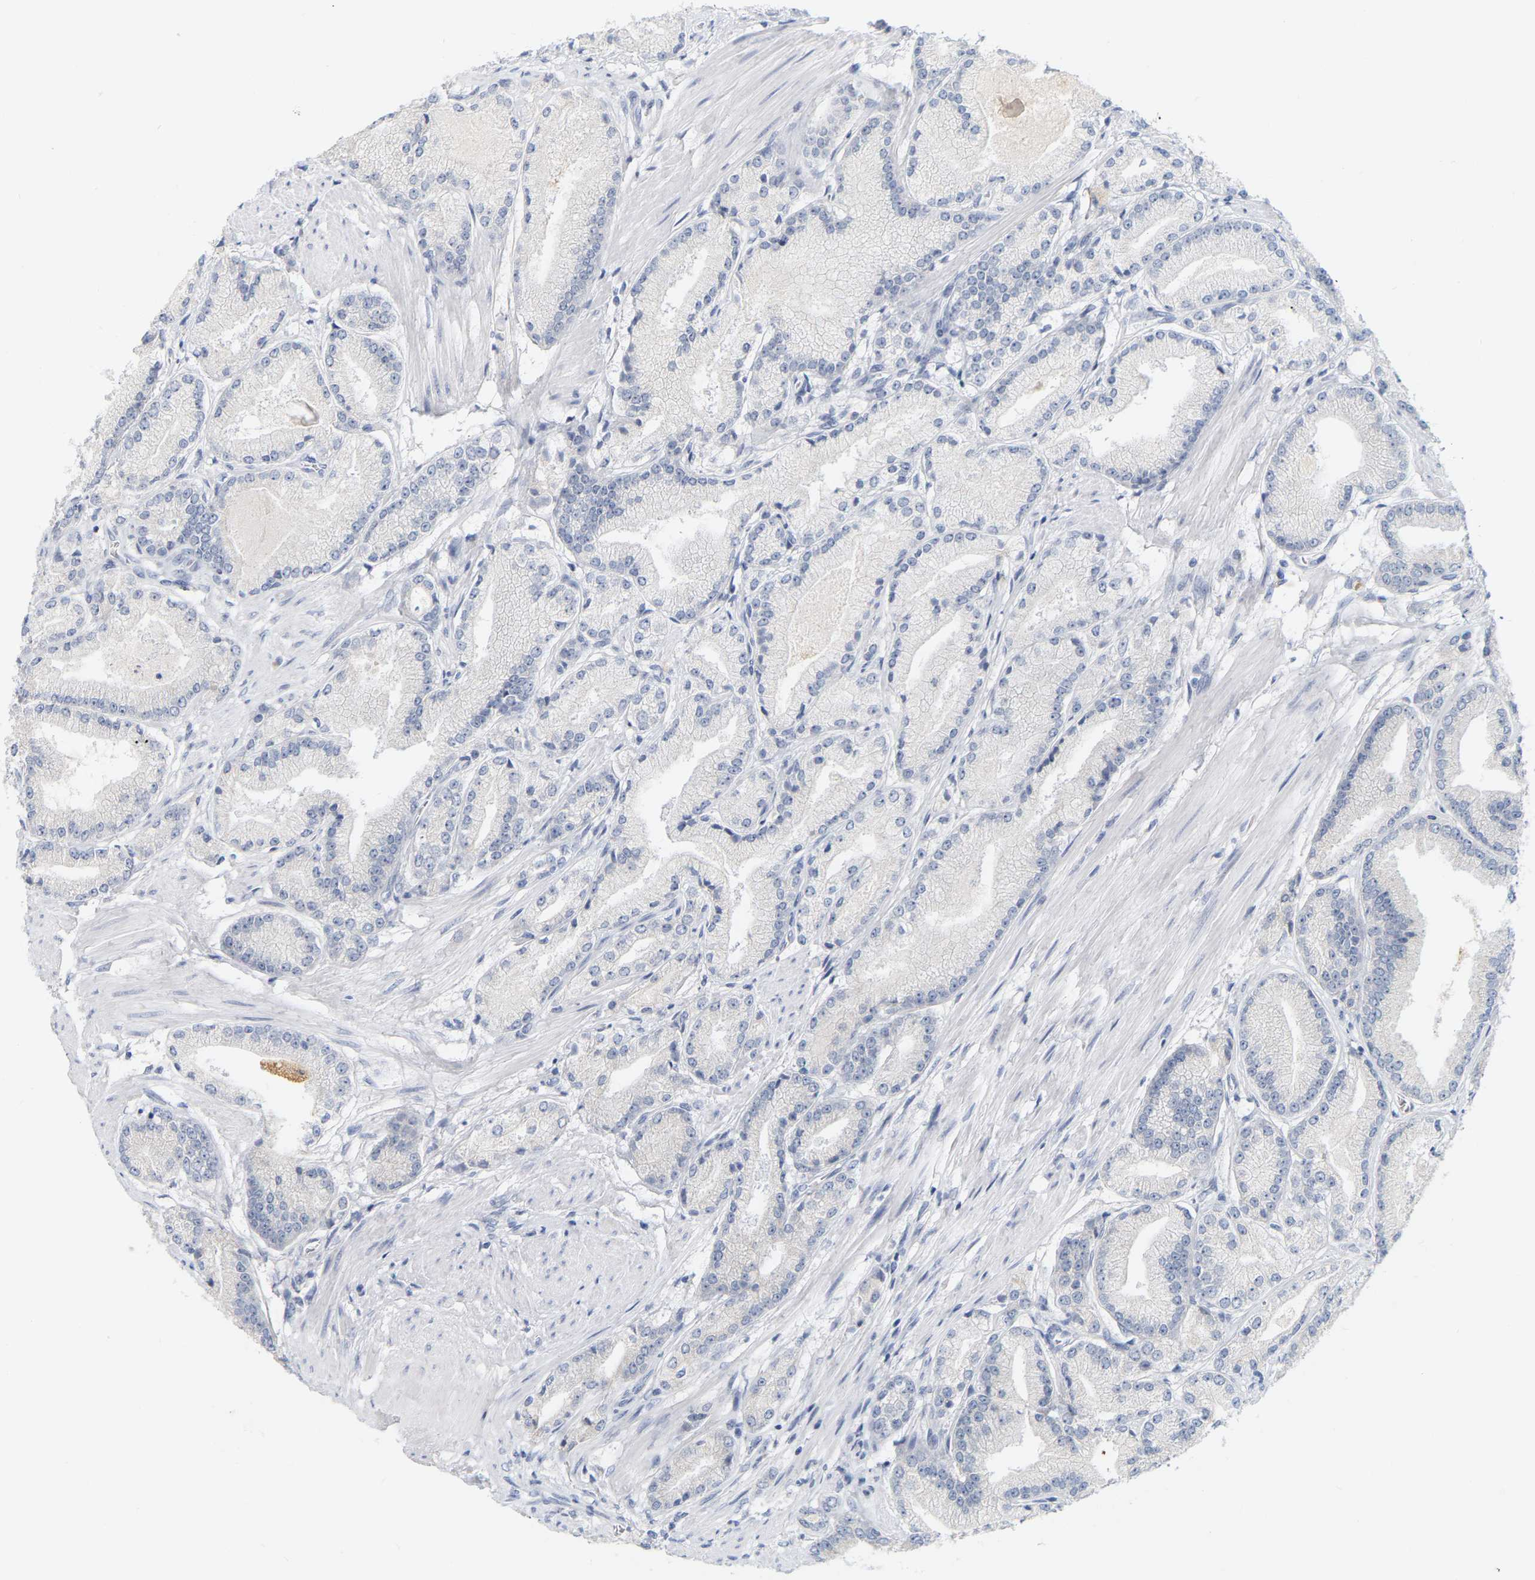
{"staining": {"intensity": "negative", "quantity": "none", "location": "none"}, "tissue": "prostate cancer", "cell_type": "Tumor cells", "image_type": "cancer", "snomed": [{"axis": "morphology", "description": "Adenocarcinoma, High grade"}, {"axis": "topography", "description": "Prostate"}], "caption": "This is an immunohistochemistry (IHC) photomicrograph of prostate cancer. There is no staining in tumor cells.", "gene": "KRT76", "patient": {"sex": "male", "age": 50}}